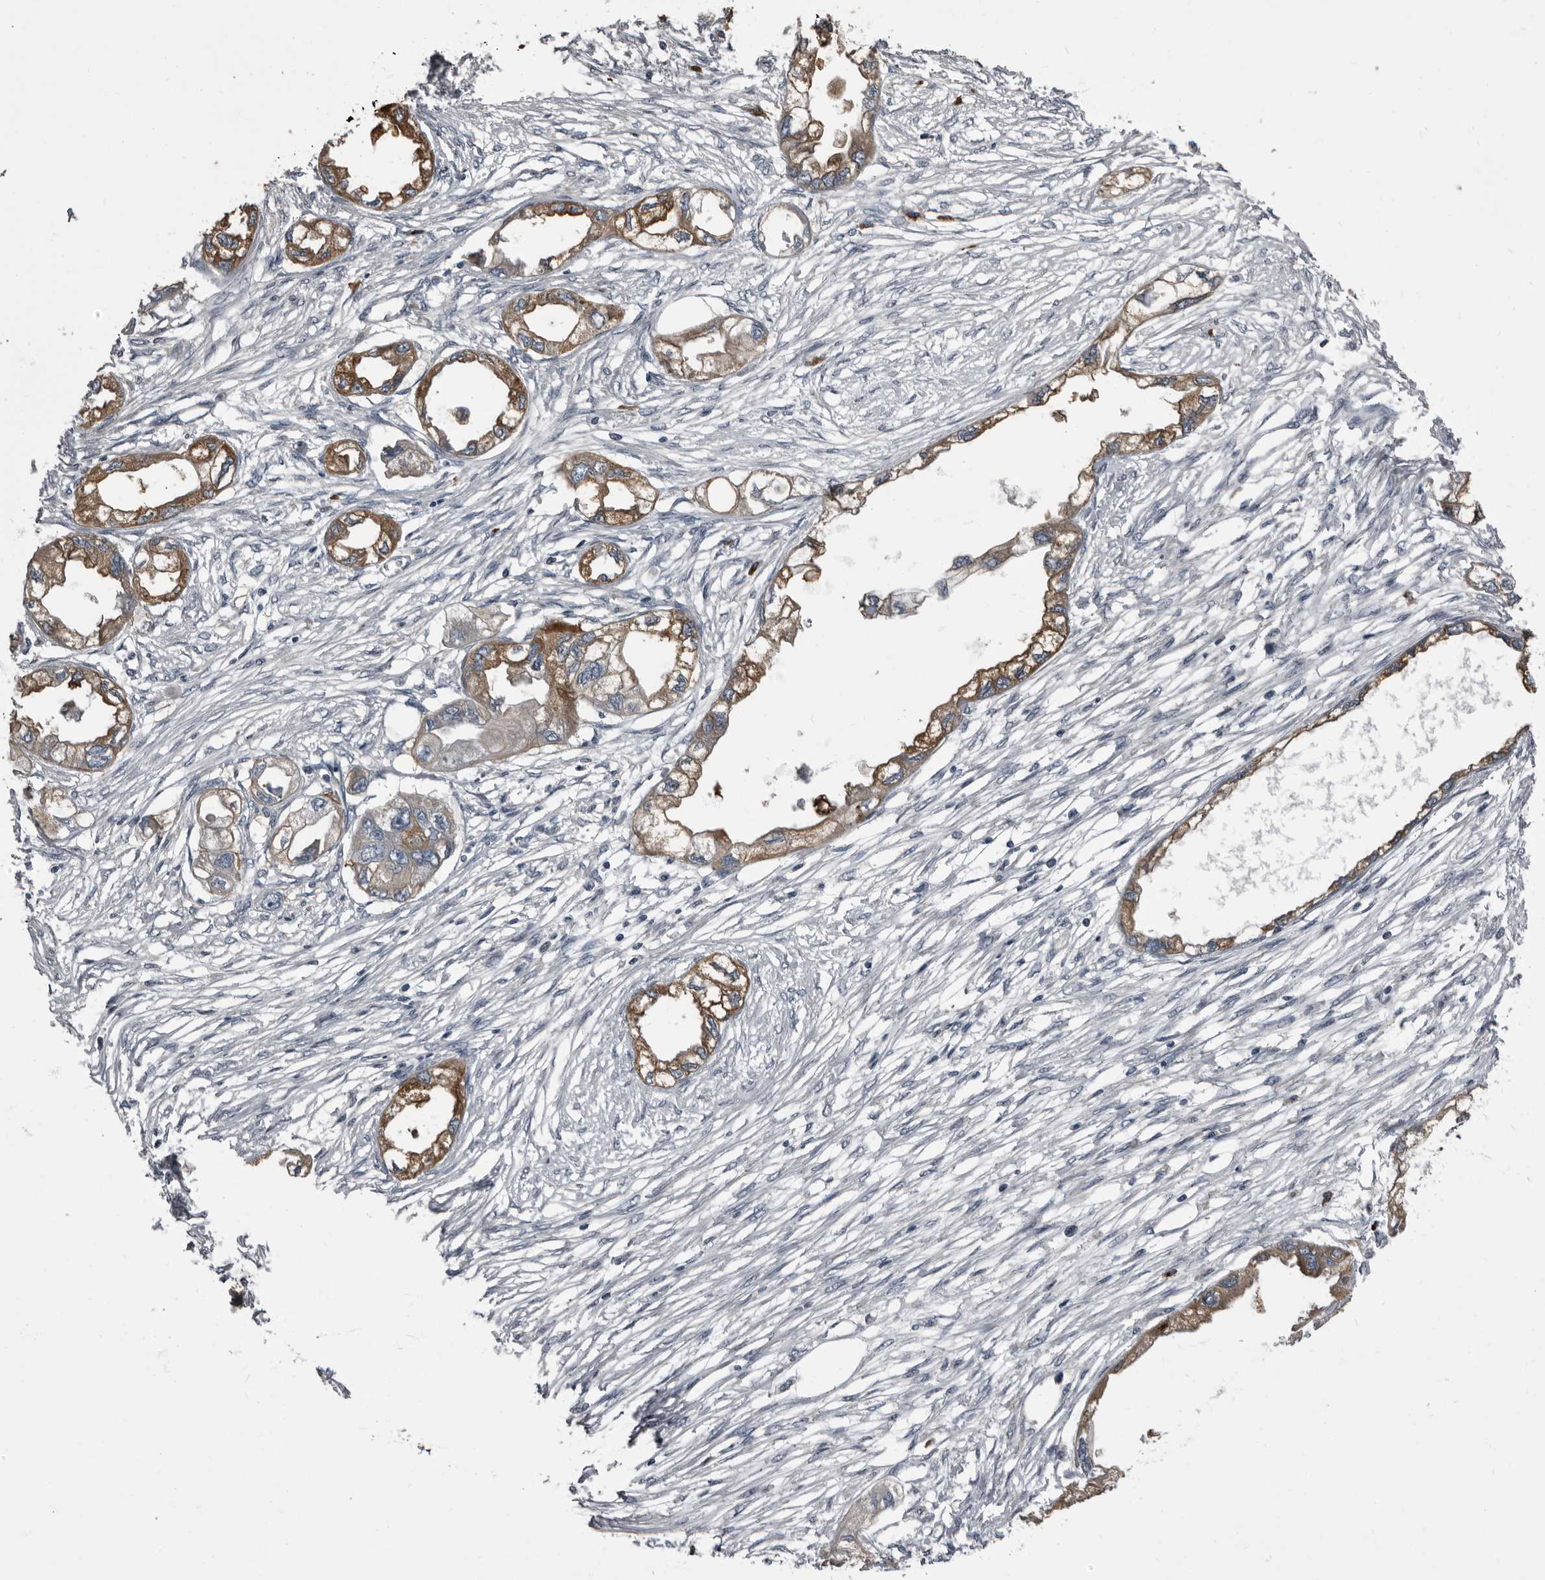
{"staining": {"intensity": "moderate", "quantity": ">75%", "location": "cytoplasmic/membranous"}, "tissue": "endometrial cancer", "cell_type": "Tumor cells", "image_type": "cancer", "snomed": [{"axis": "morphology", "description": "Adenocarcinoma, NOS"}, {"axis": "morphology", "description": "Adenocarcinoma, metastatic, NOS"}, {"axis": "topography", "description": "Adipose tissue"}, {"axis": "topography", "description": "Endometrium"}], "caption": "Protein staining of adenocarcinoma (endometrial) tissue shows moderate cytoplasmic/membranous expression in approximately >75% of tumor cells.", "gene": "TPD52L1", "patient": {"sex": "female", "age": 67}}